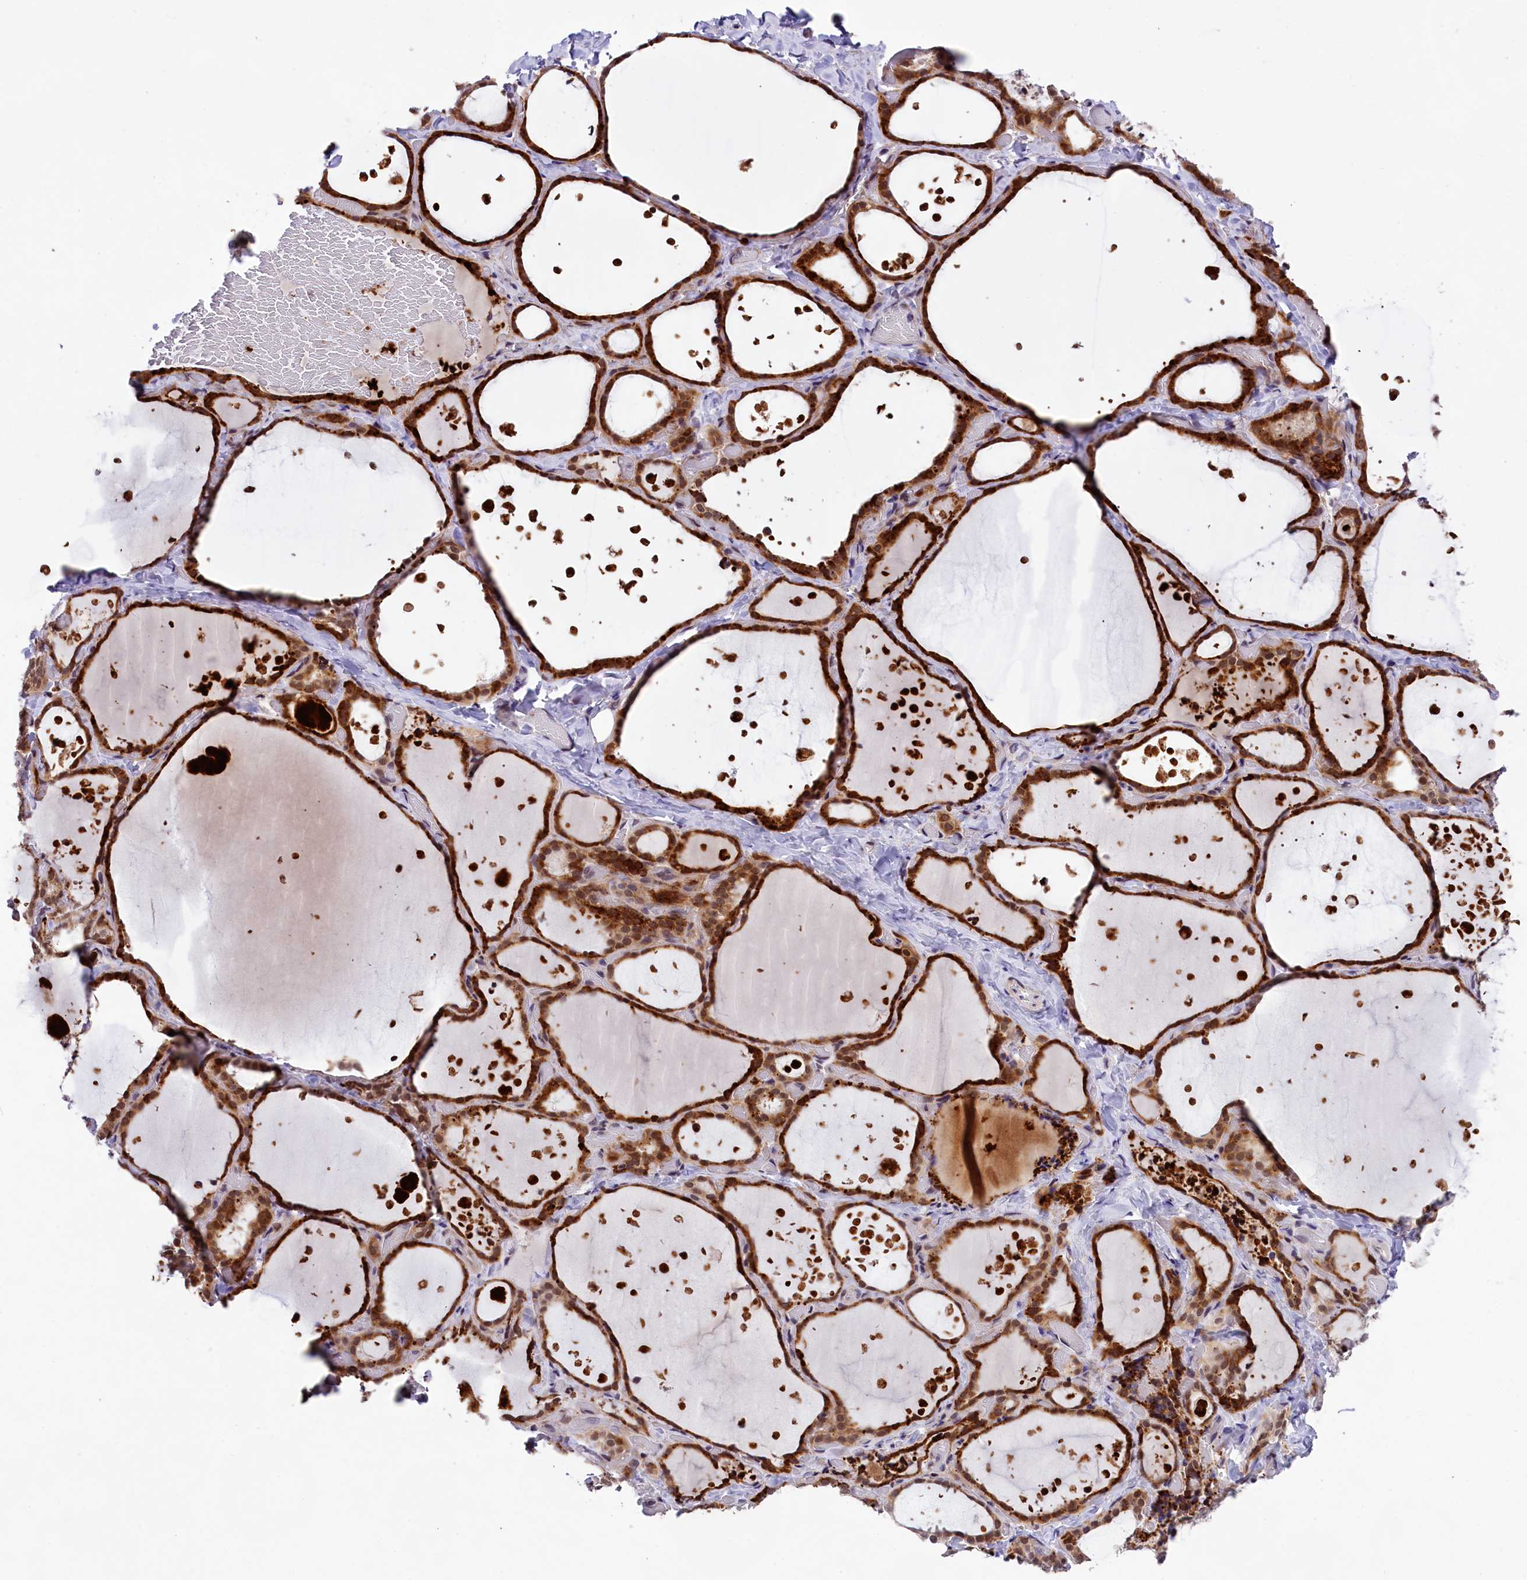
{"staining": {"intensity": "strong", "quantity": ">75%", "location": "cytoplasmic/membranous,nuclear"}, "tissue": "thyroid gland", "cell_type": "Glandular cells", "image_type": "normal", "snomed": [{"axis": "morphology", "description": "Normal tissue, NOS"}, {"axis": "topography", "description": "Thyroid gland"}], "caption": "Protein expression analysis of benign human thyroid gland reveals strong cytoplasmic/membranous,nuclear expression in approximately >75% of glandular cells.", "gene": "FBXO45", "patient": {"sex": "female", "age": 44}}